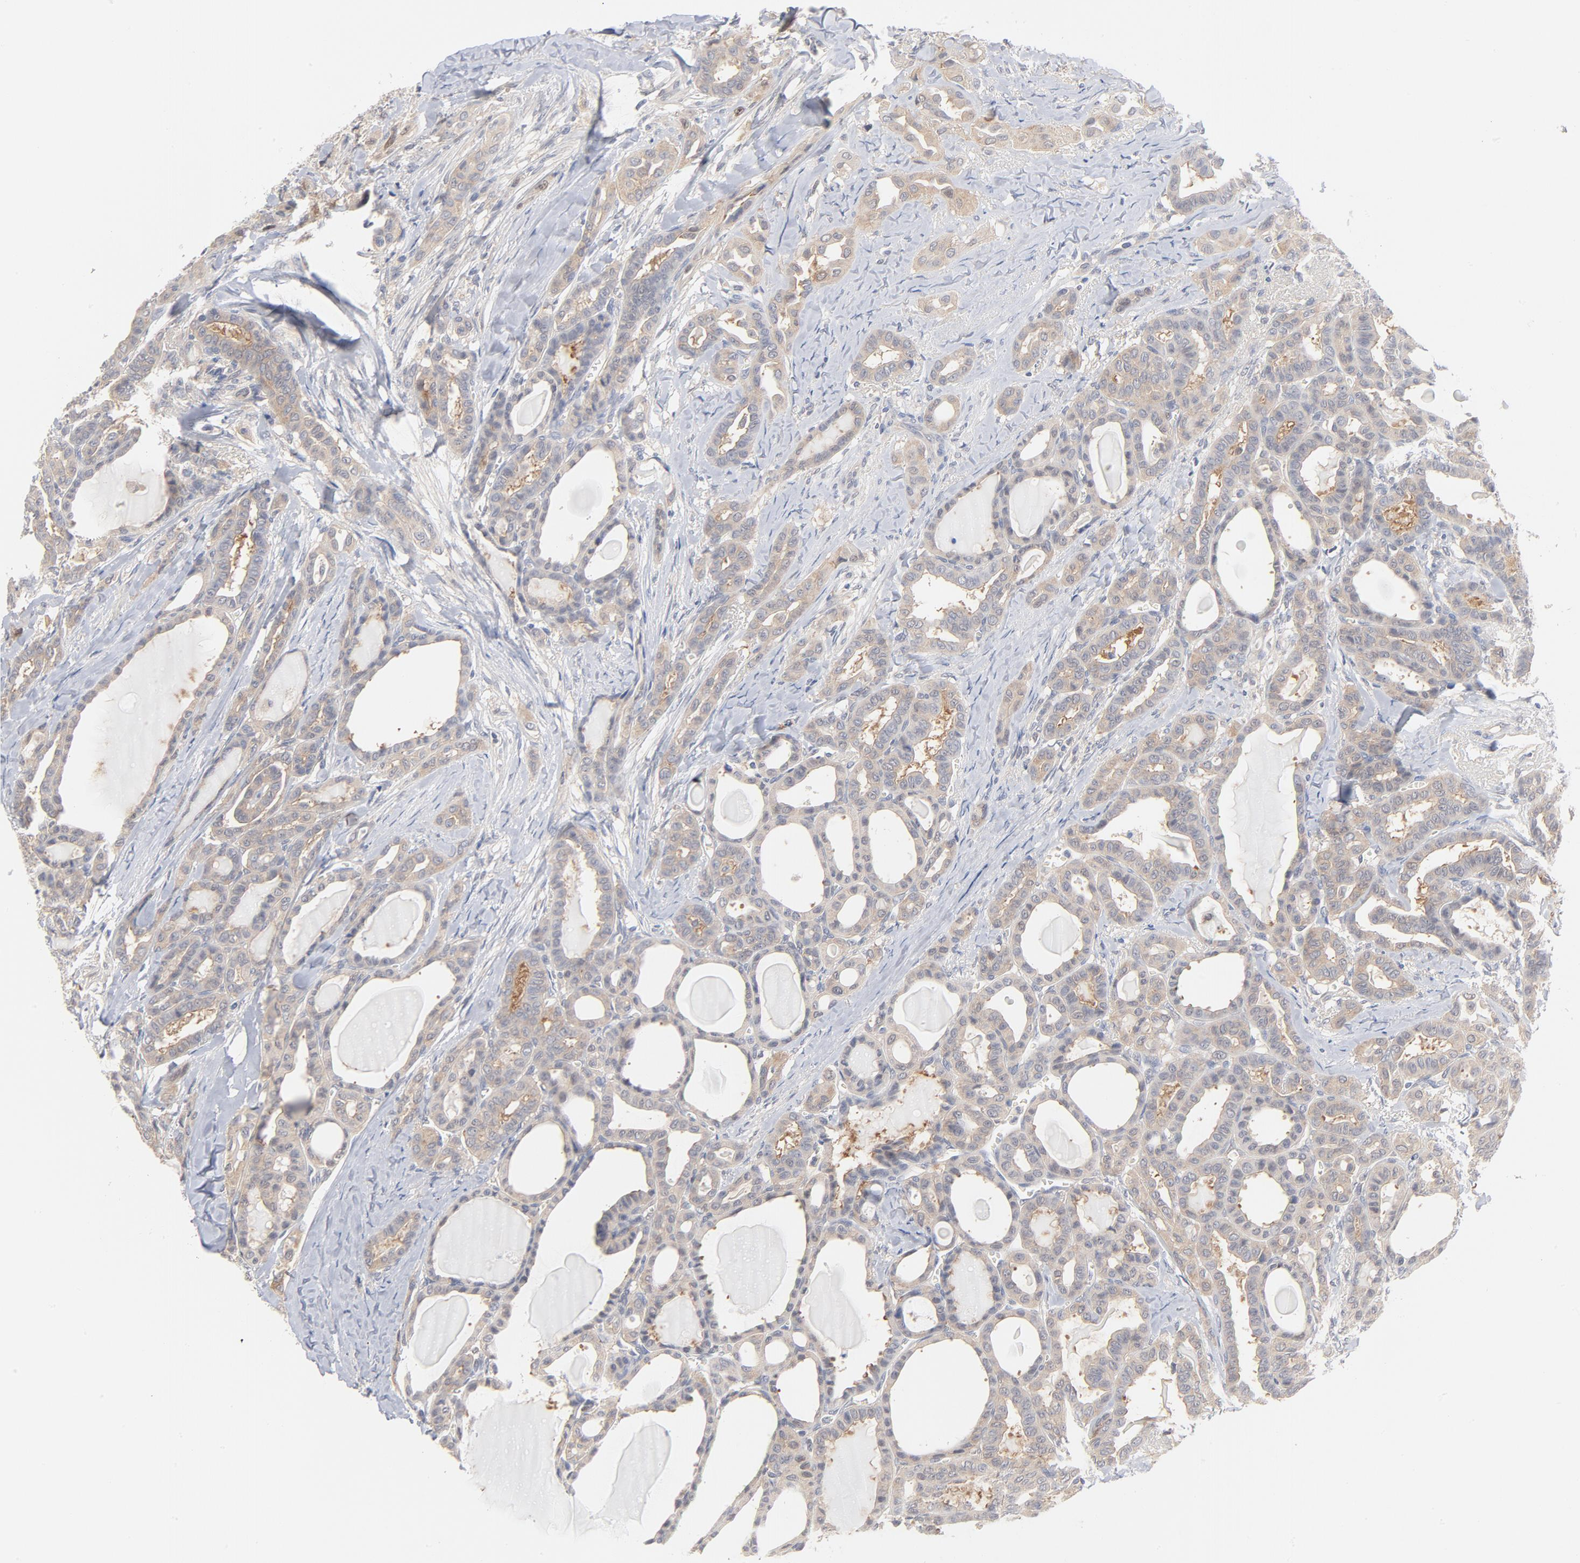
{"staining": {"intensity": "weak", "quantity": "25%-75%", "location": "cytoplasmic/membranous"}, "tissue": "thyroid cancer", "cell_type": "Tumor cells", "image_type": "cancer", "snomed": [{"axis": "morphology", "description": "Carcinoma, NOS"}, {"axis": "topography", "description": "Thyroid gland"}], "caption": "An immunohistochemistry (IHC) image of neoplastic tissue is shown. Protein staining in brown labels weak cytoplasmic/membranous positivity in thyroid cancer (carcinoma) within tumor cells. The staining is performed using DAB brown chromogen to label protein expression. The nuclei are counter-stained blue using hematoxylin.", "gene": "UBL4A", "patient": {"sex": "female", "age": 91}}